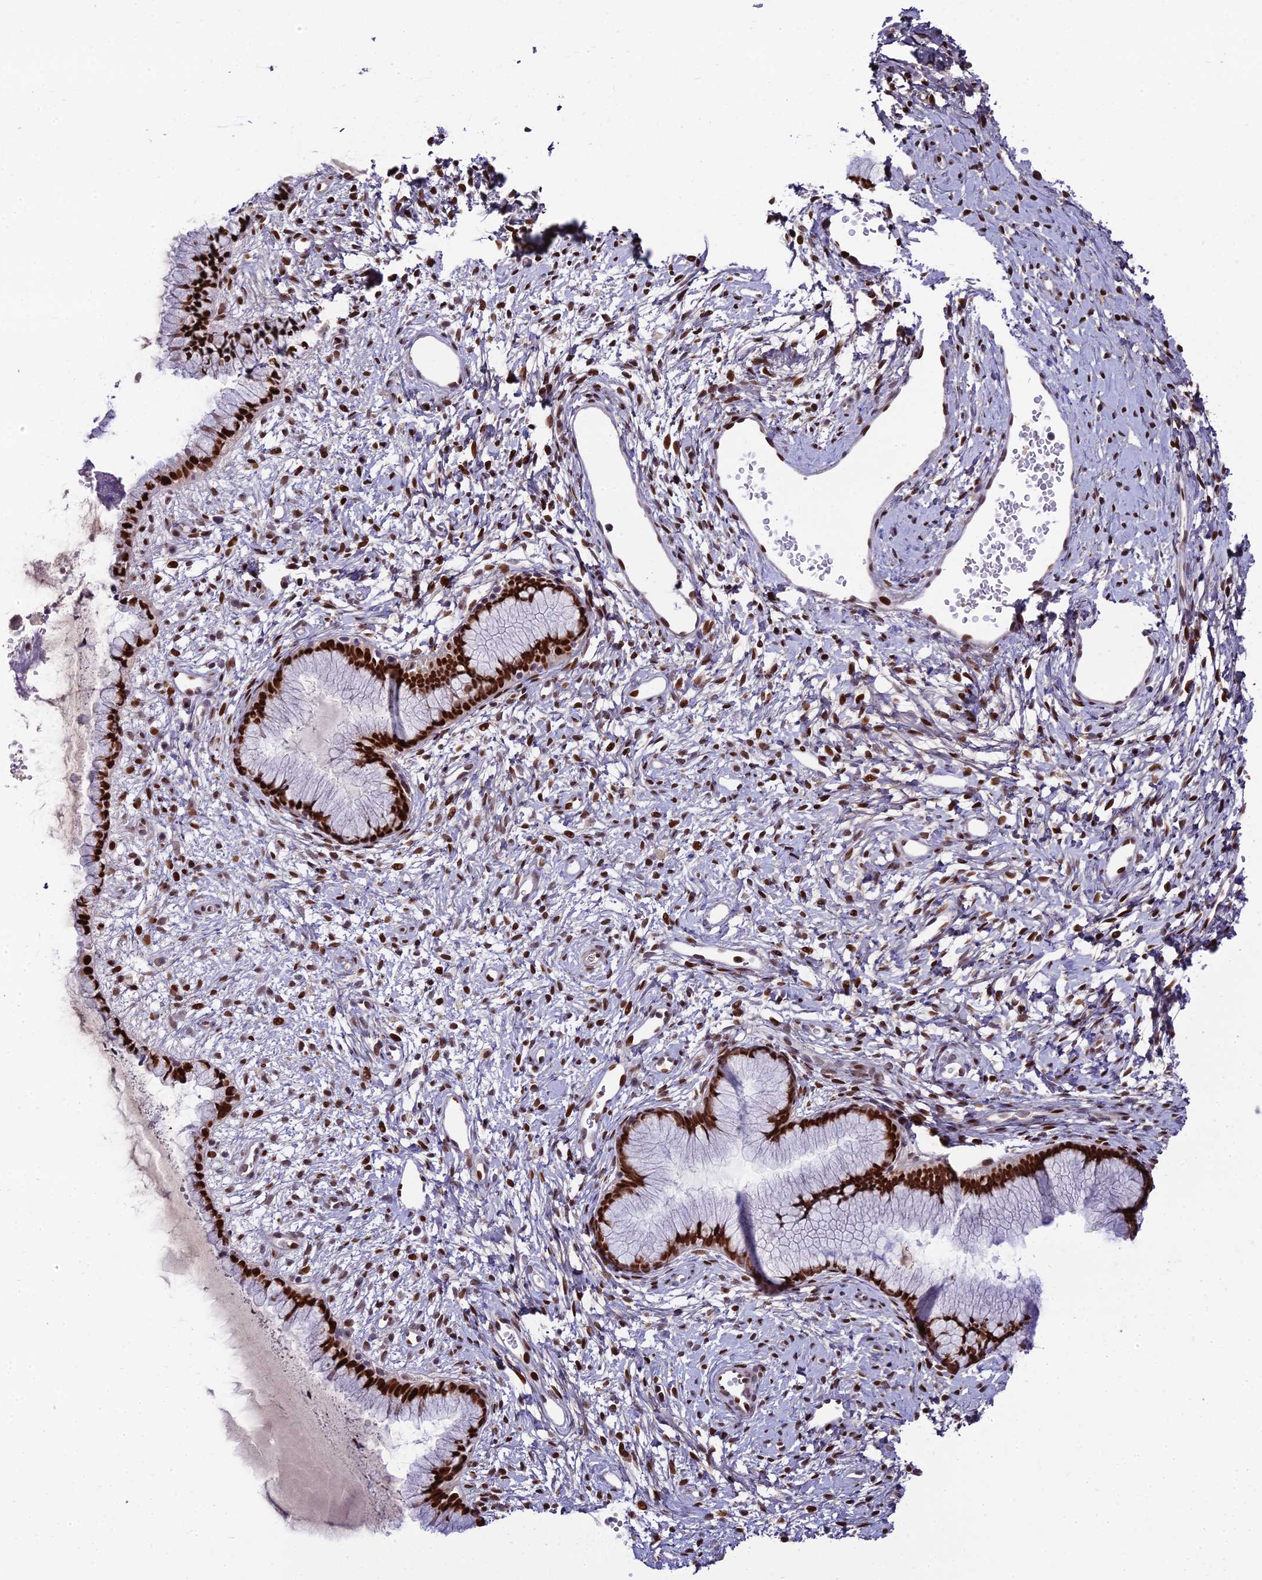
{"staining": {"intensity": "strong", "quantity": ">75%", "location": "nuclear"}, "tissue": "cervix", "cell_type": "Glandular cells", "image_type": "normal", "snomed": [{"axis": "morphology", "description": "Normal tissue, NOS"}, {"axis": "topography", "description": "Cervix"}], "caption": "IHC (DAB) staining of benign human cervix demonstrates strong nuclear protein positivity in about >75% of glandular cells. Nuclei are stained in blue.", "gene": "ZNF707", "patient": {"sex": "female", "age": 42}}